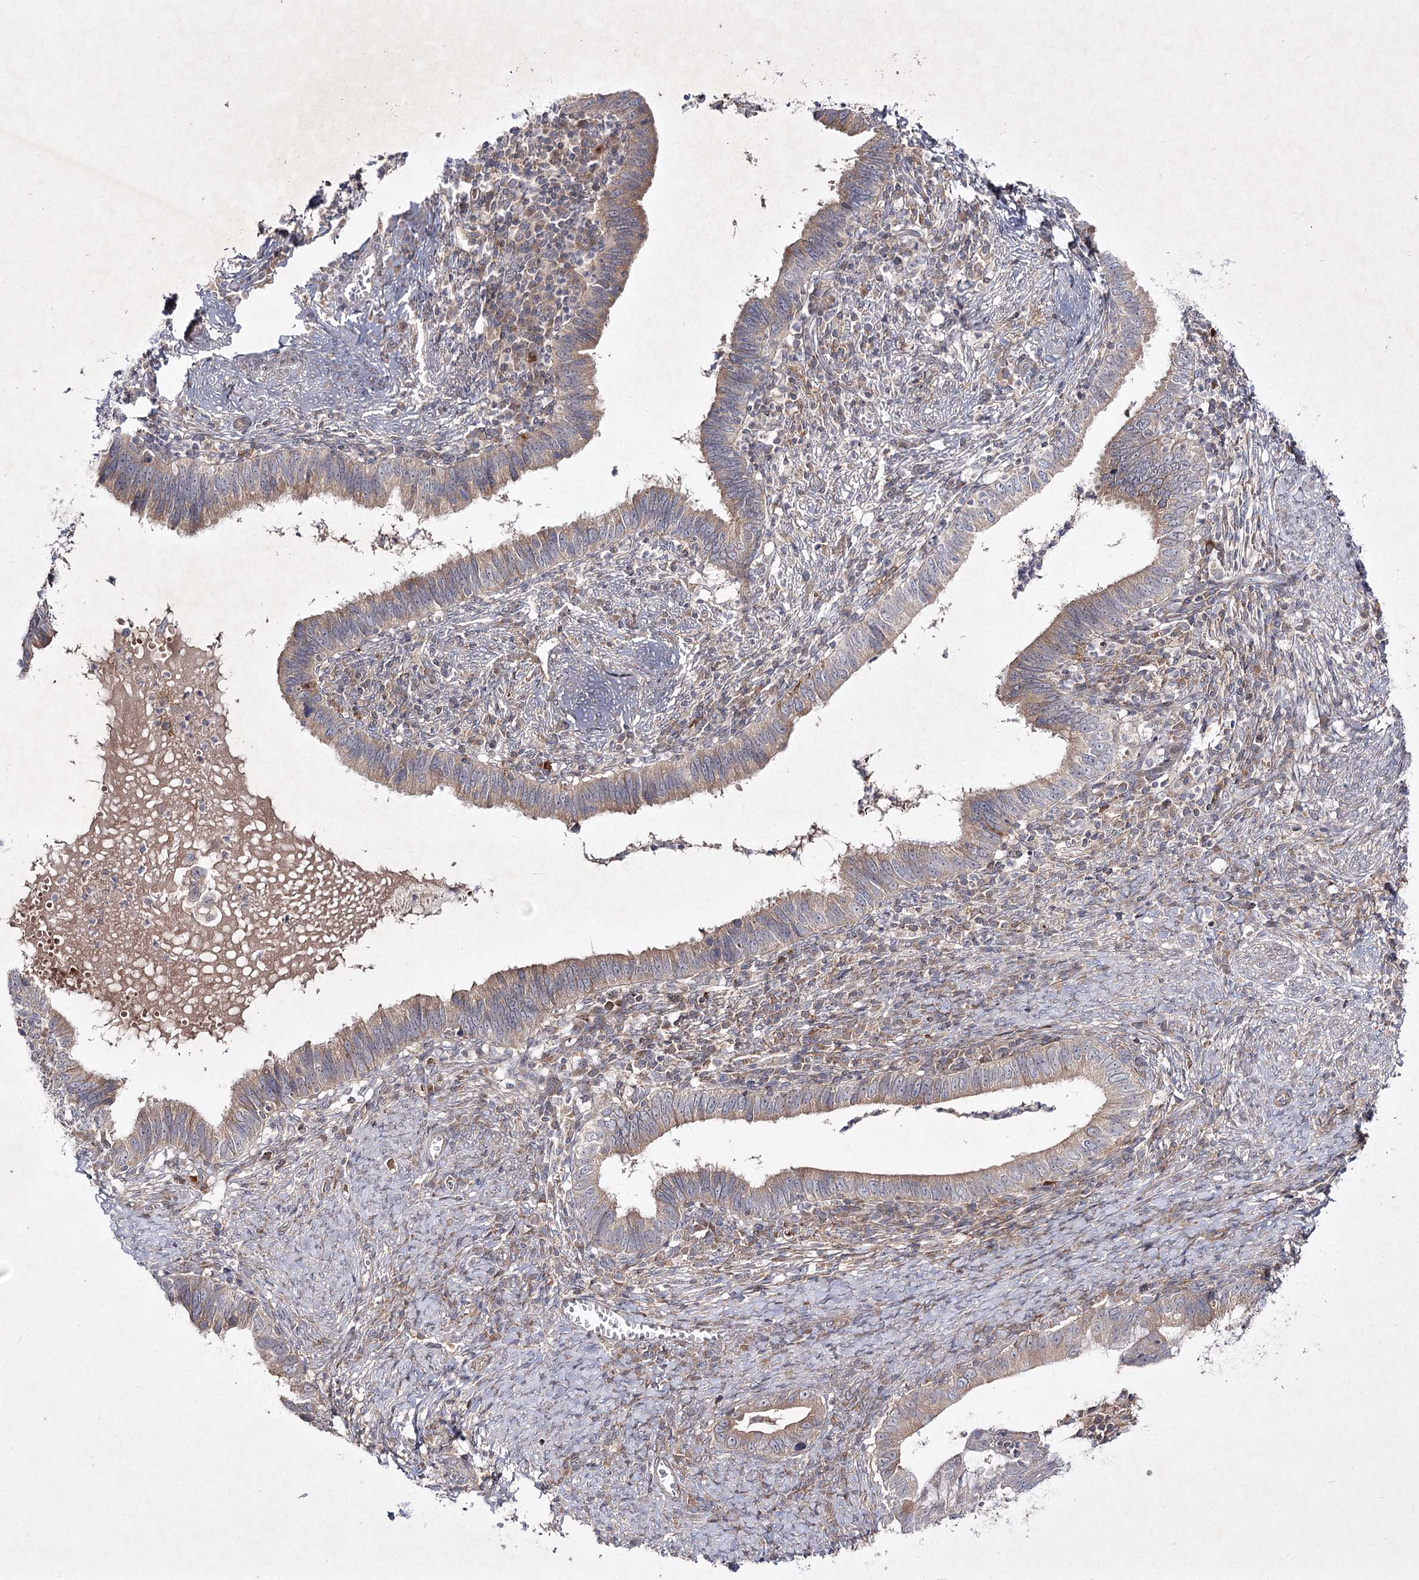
{"staining": {"intensity": "weak", "quantity": ">75%", "location": "cytoplasmic/membranous"}, "tissue": "cervical cancer", "cell_type": "Tumor cells", "image_type": "cancer", "snomed": [{"axis": "morphology", "description": "Adenocarcinoma, NOS"}, {"axis": "topography", "description": "Cervix"}], "caption": "Immunohistochemical staining of cervical cancer displays weak cytoplasmic/membranous protein expression in approximately >75% of tumor cells.", "gene": "CIB2", "patient": {"sex": "female", "age": 36}}